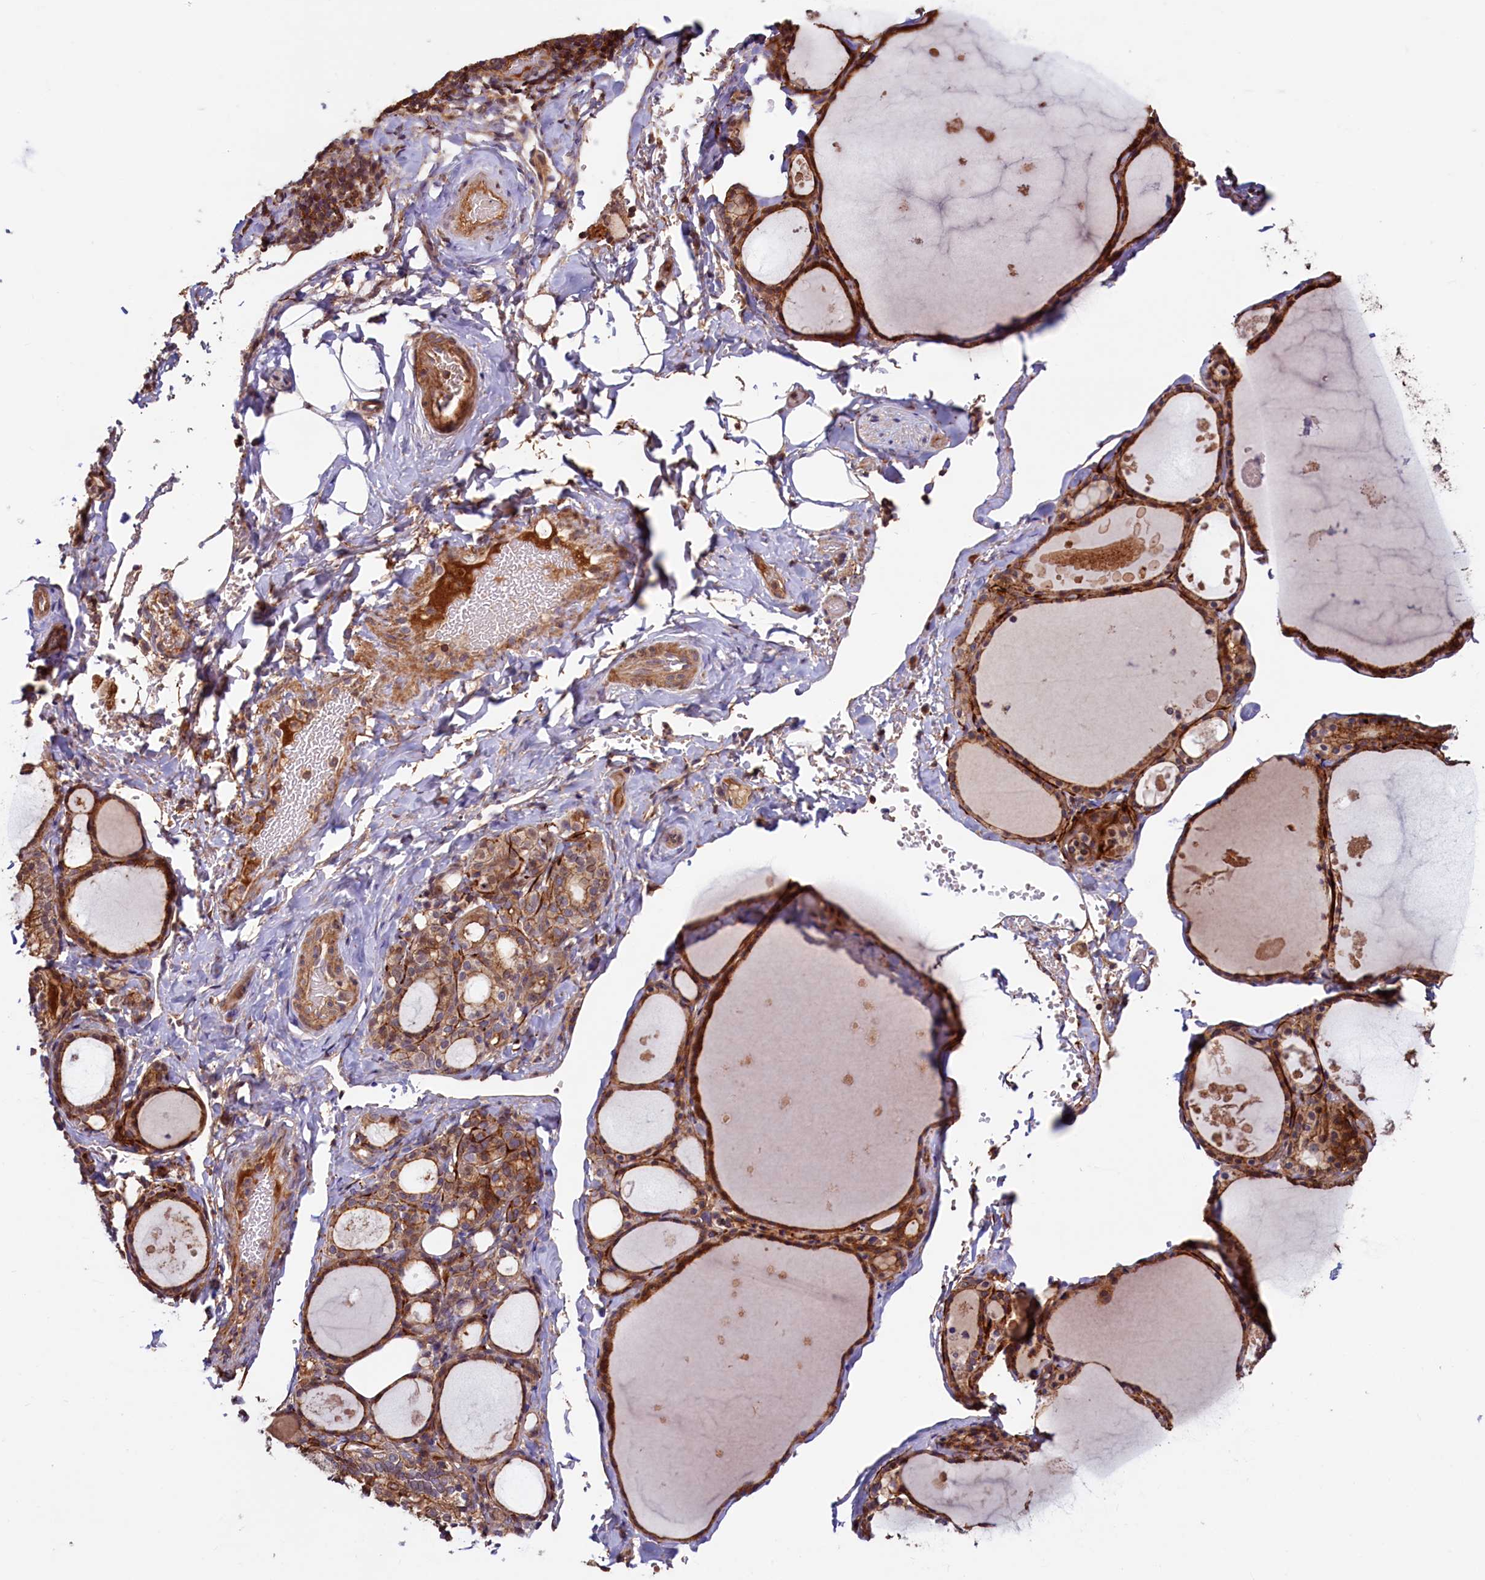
{"staining": {"intensity": "moderate", "quantity": ">75%", "location": "cytoplasmic/membranous"}, "tissue": "thyroid gland", "cell_type": "Glandular cells", "image_type": "normal", "snomed": [{"axis": "morphology", "description": "Normal tissue, NOS"}, {"axis": "topography", "description": "Thyroid gland"}], "caption": "High-magnification brightfield microscopy of benign thyroid gland stained with DAB (brown) and counterstained with hematoxylin (blue). glandular cells exhibit moderate cytoplasmic/membranous positivity is identified in about>75% of cells. (Brightfield microscopy of DAB IHC at high magnification).", "gene": "DUOXA1", "patient": {"sex": "male", "age": 56}}